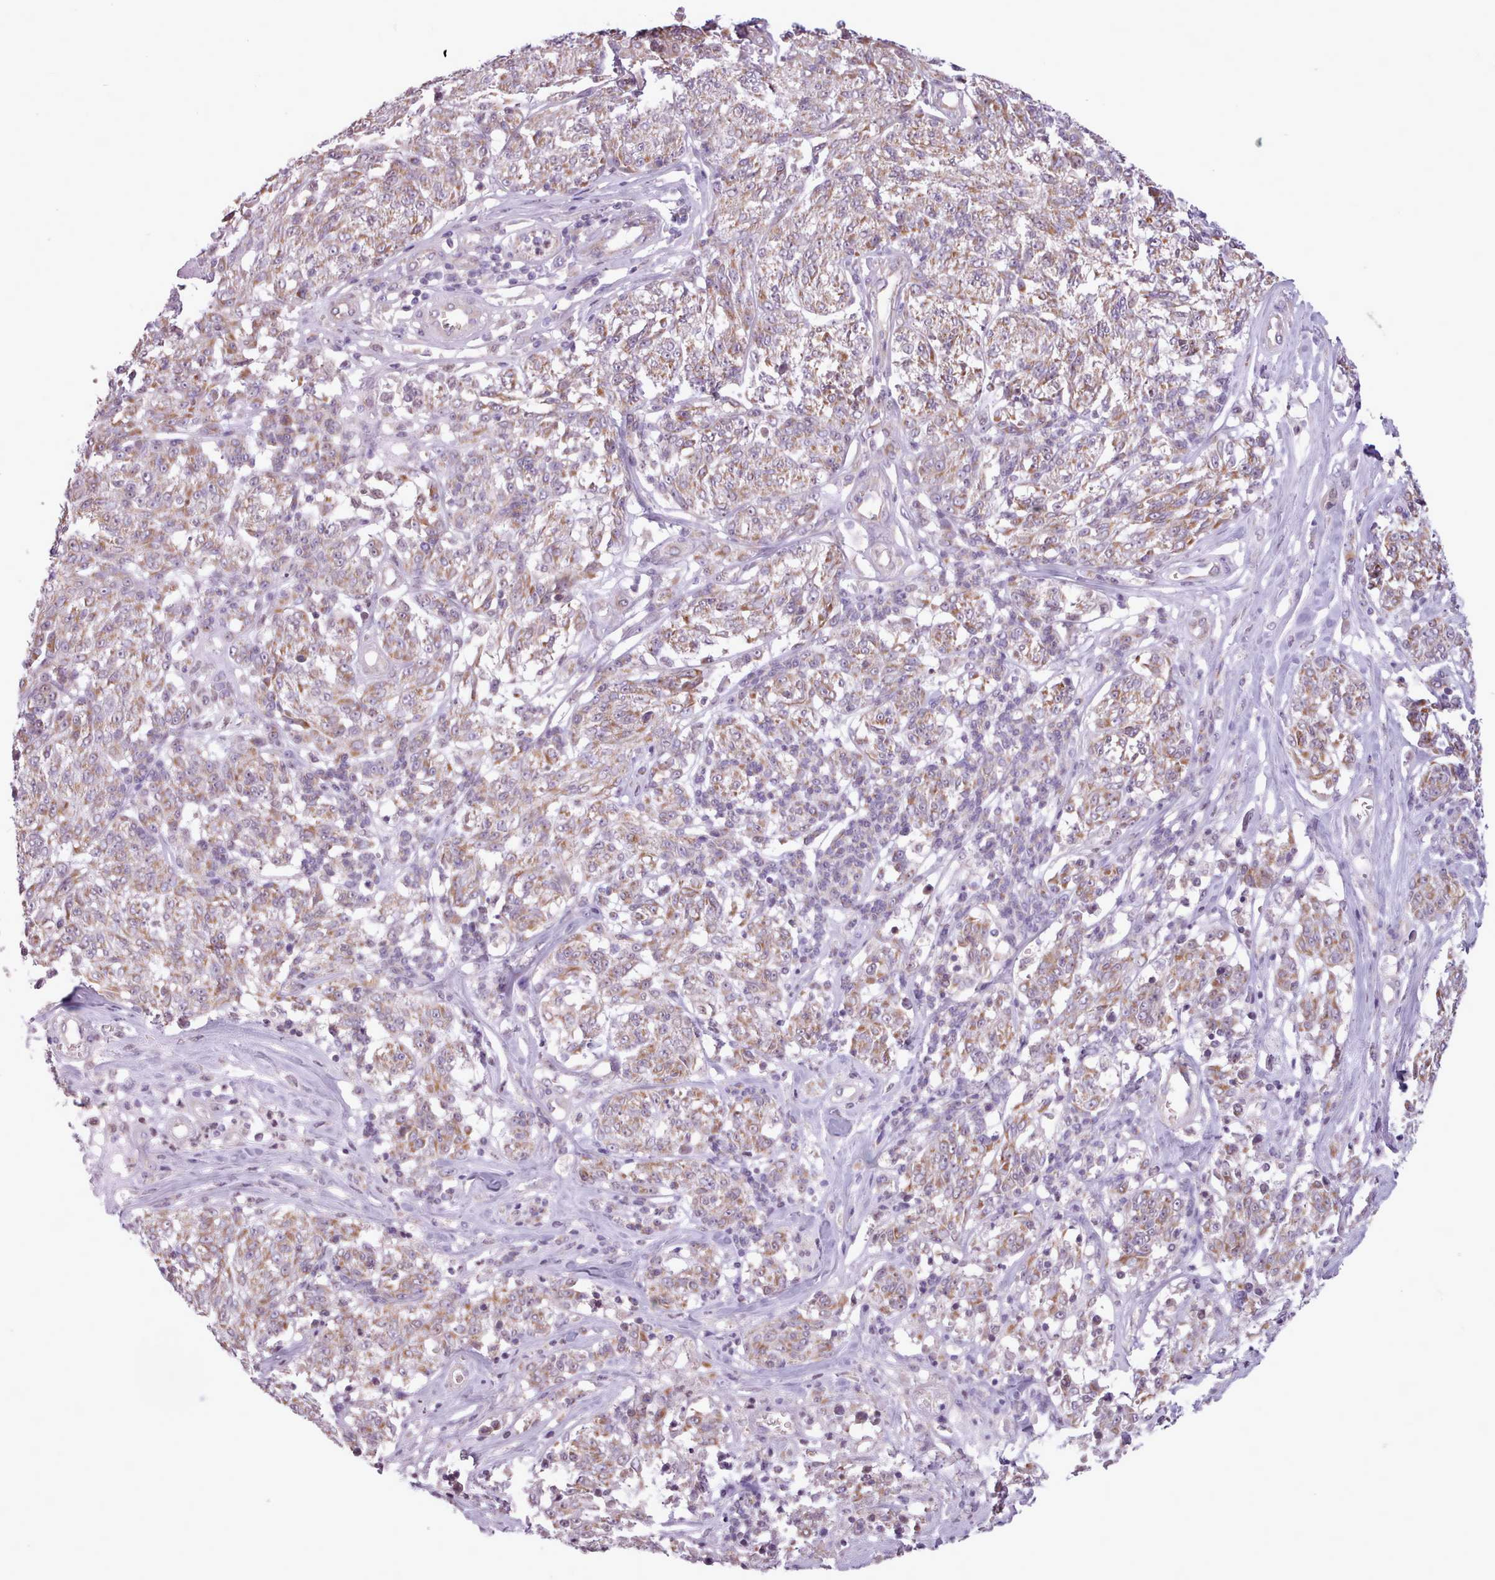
{"staining": {"intensity": "moderate", "quantity": ">75%", "location": "cytoplasmic/membranous"}, "tissue": "melanoma", "cell_type": "Tumor cells", "image_type": "cancer", "snomed": [{"axis": "morphology", "description": "Malignant melanoma, NOS"}, {"axis": "topography", "description": "Skin"}], "caption": "Immunohistochemistry histopathology image of melanoma stained for a protein (brown), which reveals medium levels of moderate cytoplasmic/membranous positivity in approximately >75% of tumor cells.", "gene": "SLURP1", "patient": {"sex": "female", "age": 63}}